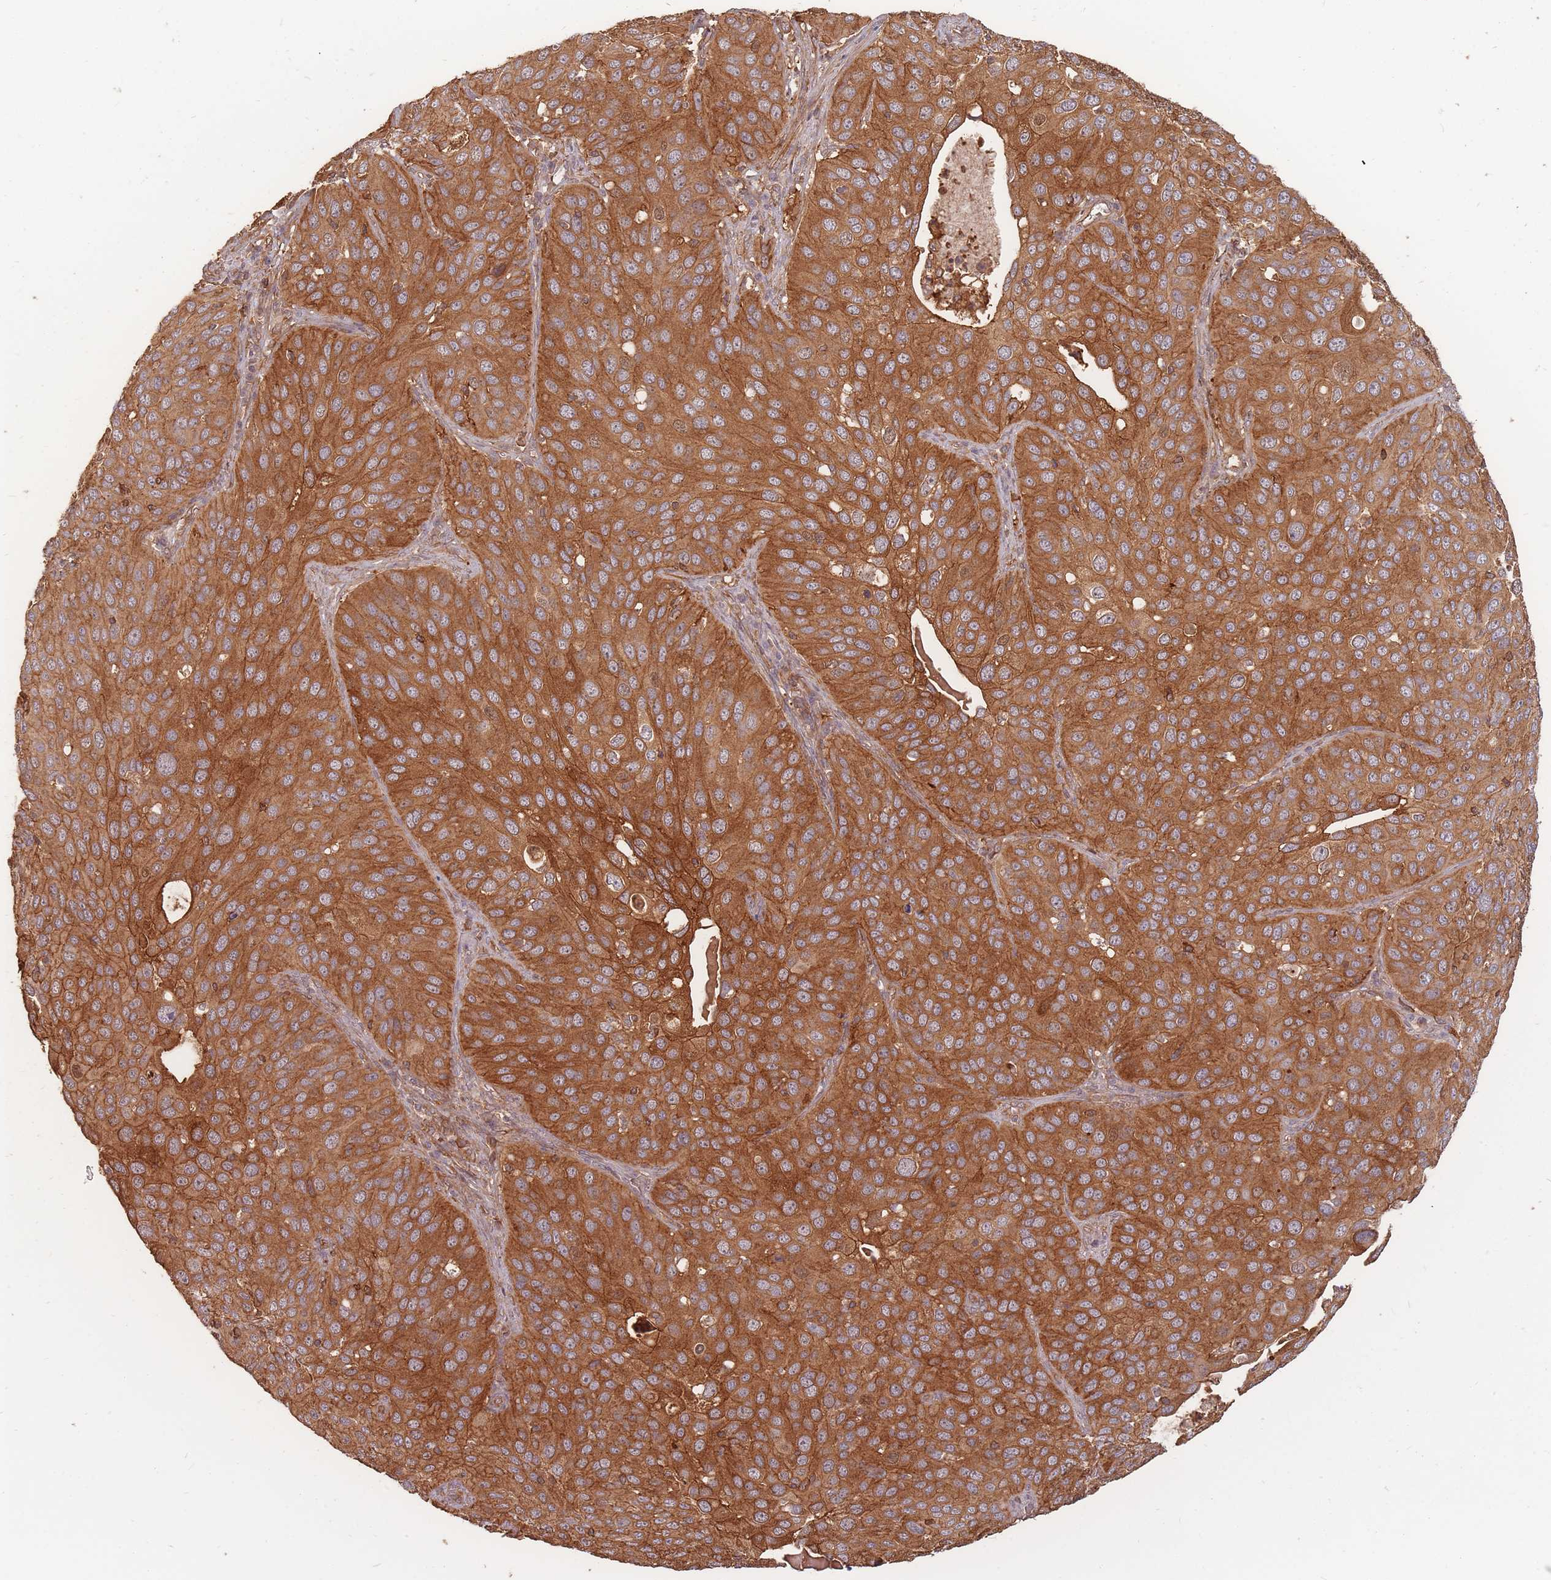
{"staining": {"intensity": "strong", "quantity": ">75%", "location": "cytoplasmic/membranous"}, "tissue": "cervical cancer", "cell_type": "Tumor cells", "image_type": "cancer", "snomed": [{"axis": "morphology", "description": "Squamous cell carcinoma, NOS"}, {"axis": "topography", "description": "Cervix"}], "caption": "The immunohistochemical stain labels strong cytoplasmic/membranous expression in tumor cells of squamous cell carcinoma (cervical) tissue.", "gene": "PLS3", "patient": {"sex": "female", "age": 36}}